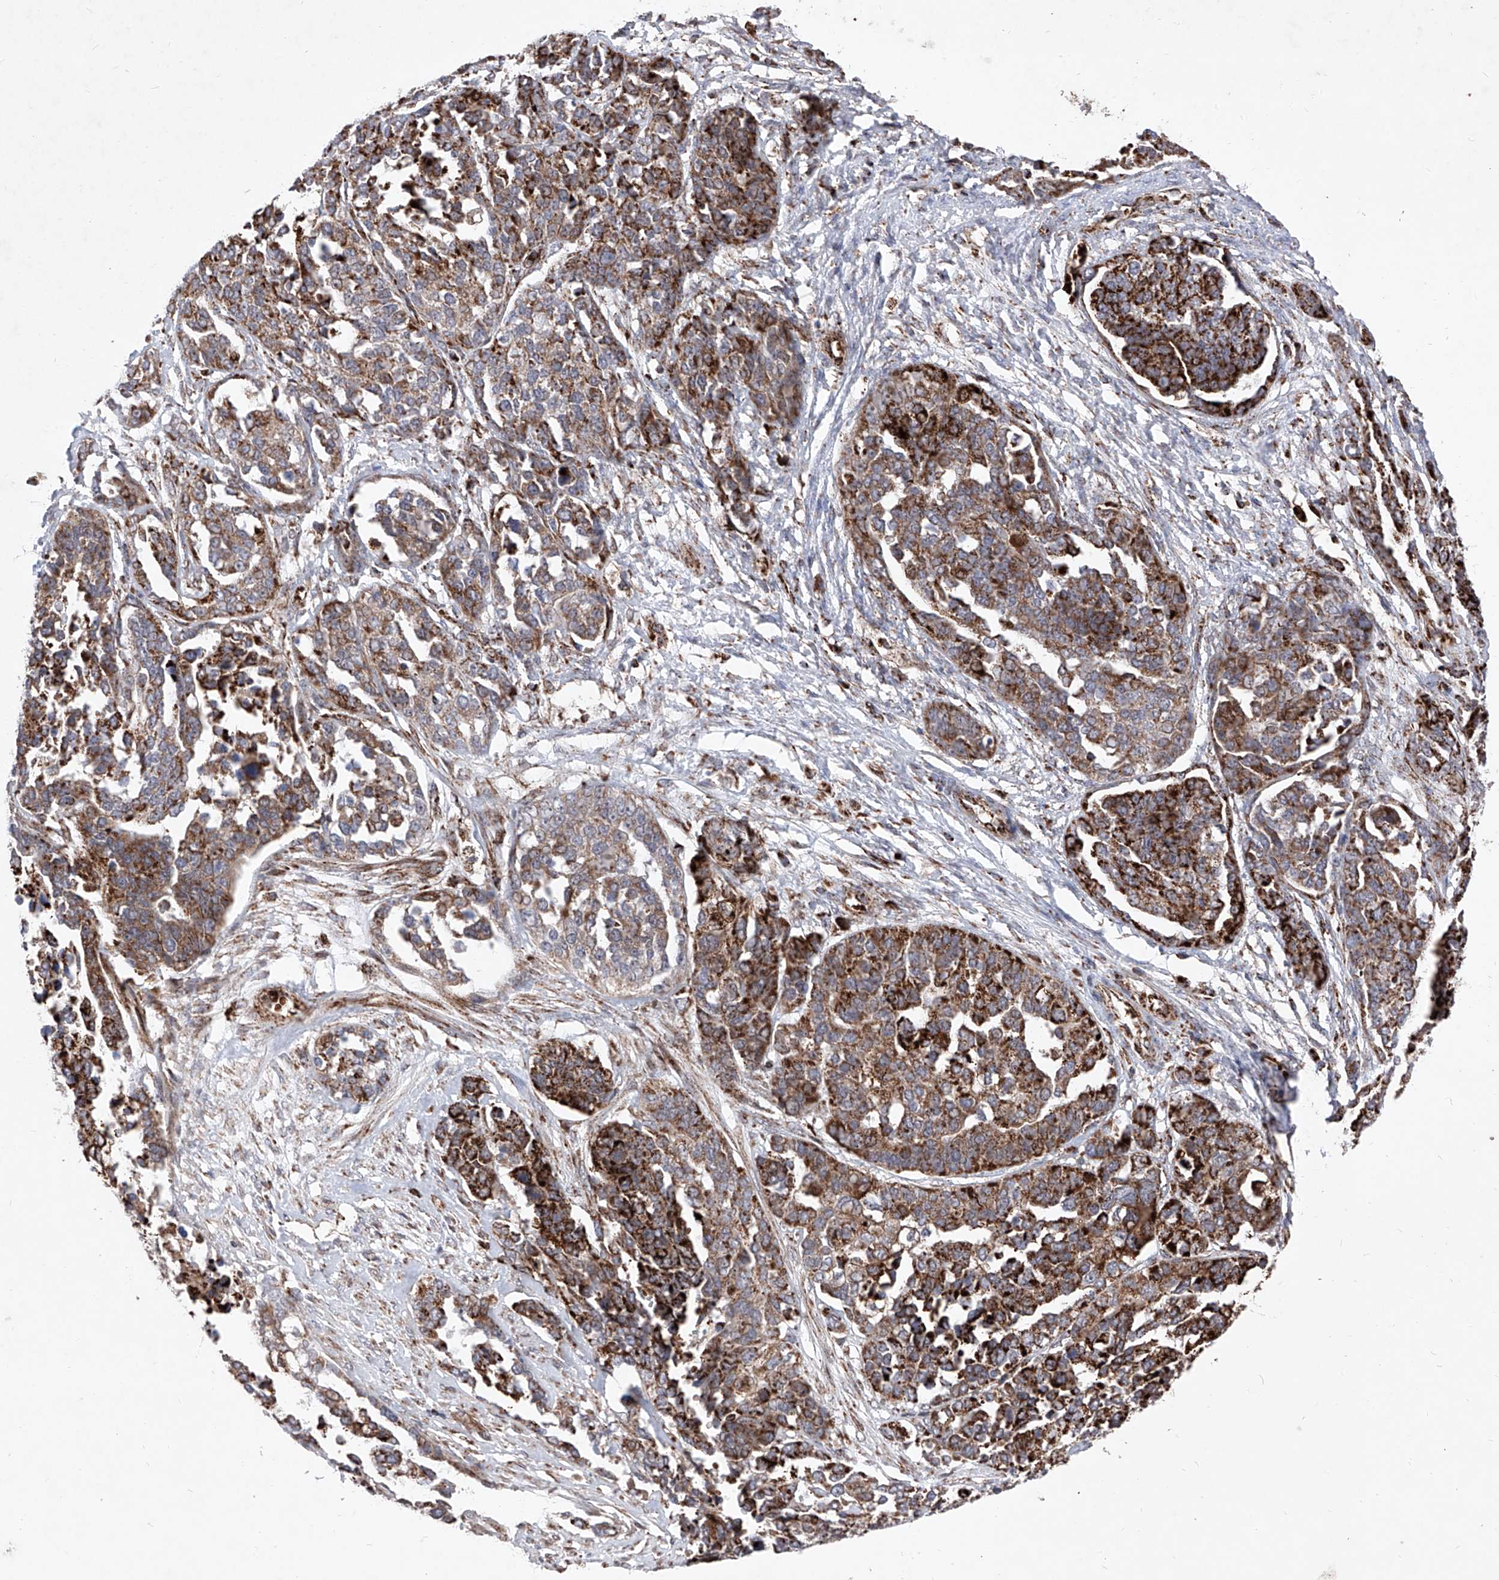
{"staining": {"intensity": "strong", "quantity": ">75%", "location": "cytoplasmic/membranous"}, "tissue": "ovarian cancer", "cell_type": "Tumor cells", "image_type": "cancer", "snomed": [{"axis": "morphology", "description": "Cystadenocarcinoma, serous, NOS"}, {"axis": "topography", "description": "Ovary"}], "caption": "Immunohistochemical staining of human ovarian cancer (serous cystadenocarcinoma) demonstrates high levels of strong cytoplasmic/membranous protein staining in about >75% of tumor cells. (Brightfield microscopy of DAB IHC at high magnification).", "gene": "SEMA6A", "patient": {"sex": "female", "age": 44}}